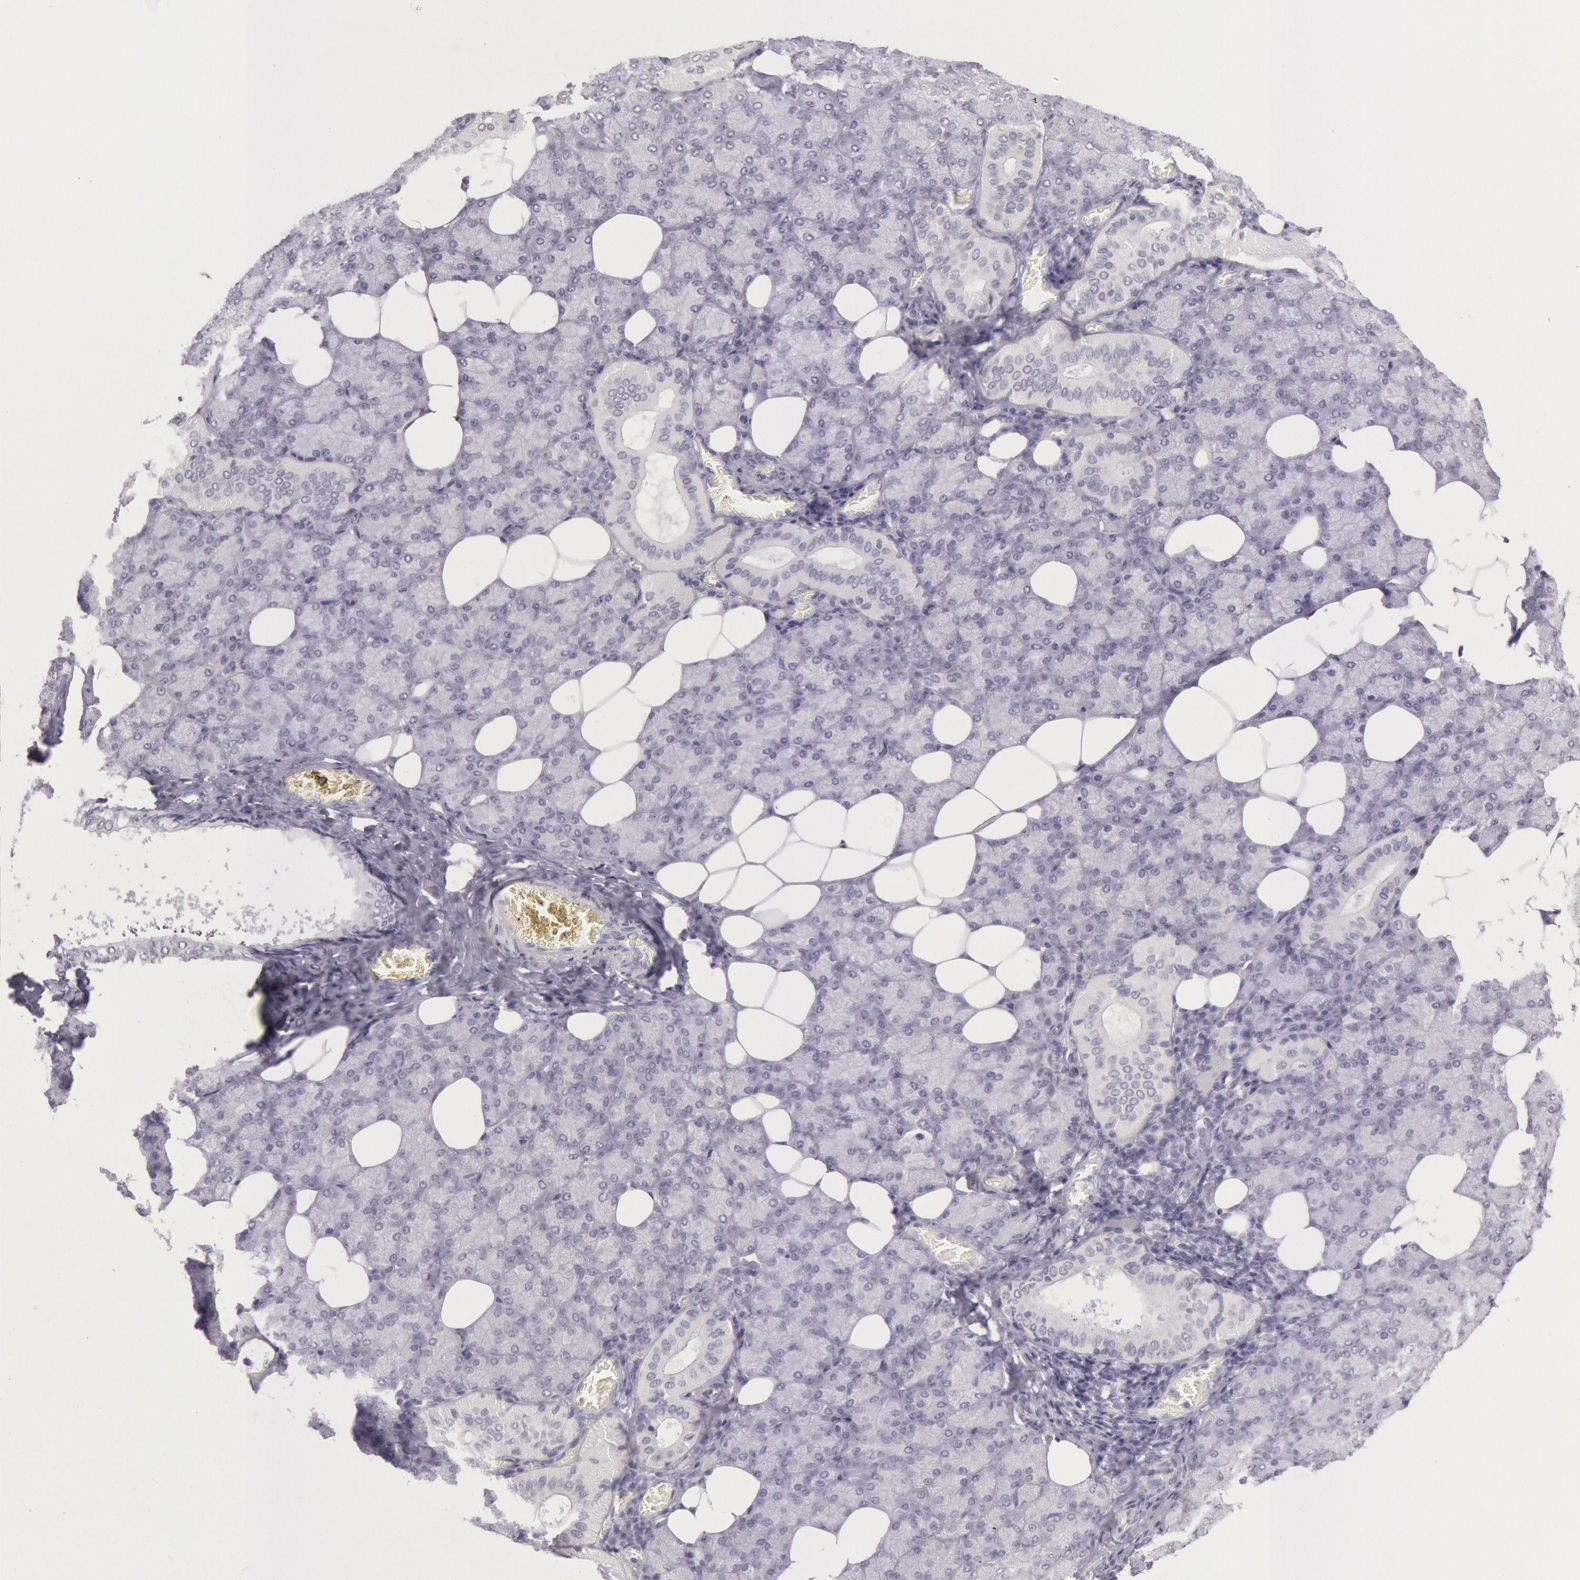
{"staining": {"intensity": "weak", "quantity": "<25%", "location": "cytoplasmic/membranous"}, "tissue": "salivary gland", "cell_type": "Glandular cells", "image_type": "normal", "snomed": [{"axis": "morphology", "description": "Normal tissue, NOS"}, {"axis": "topography", "description": "Lymph node"}, {"axis": "topography", "description": "Salivary gland"}], "caption": "Image shows no protein positivity in glandular cells of benign salivary gland.", "gene": "CKB", "patient": {"sex": "male", "age": 8}}